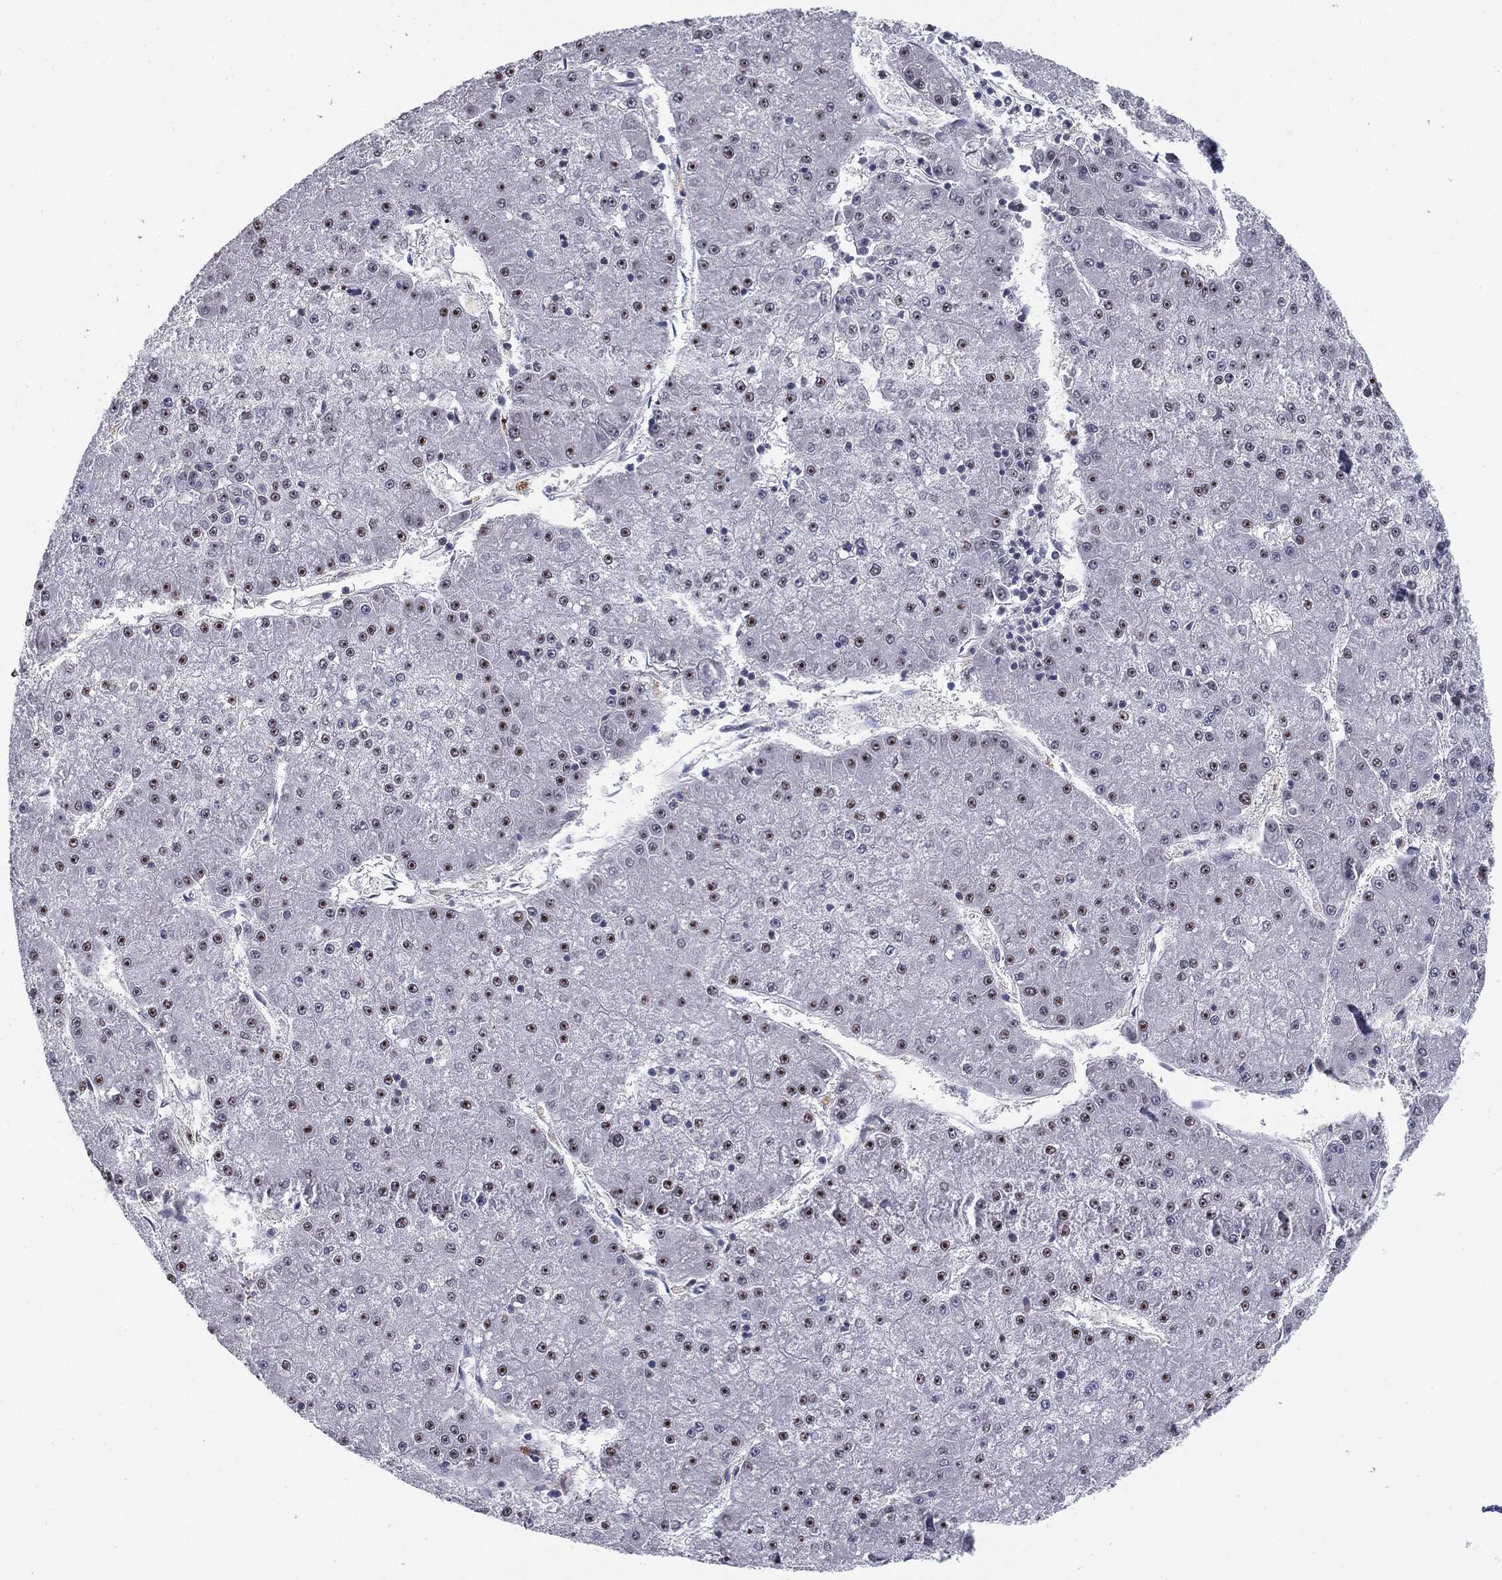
{"staining": {"intensity": "negative", "quantity": "none", "location": "none"}, "tissue": "liver cancer", "cell_type": "Tumor cells", "image_type": "cancer", "snomed": [{"axis": "morphology", "description": "Carcinoma, Hepatocellular, NOS"}, {"axis": "topography", "description": "Liver"}], "caption": "Immunohistochemical staining of human liver cancer exhibits no significant staining in tumor cells. (DAB (3,3'-diaminobenzidine) IHC, high magnification).", "gene": "MDC1", "patient": {"sex": "male", "age": 73}}